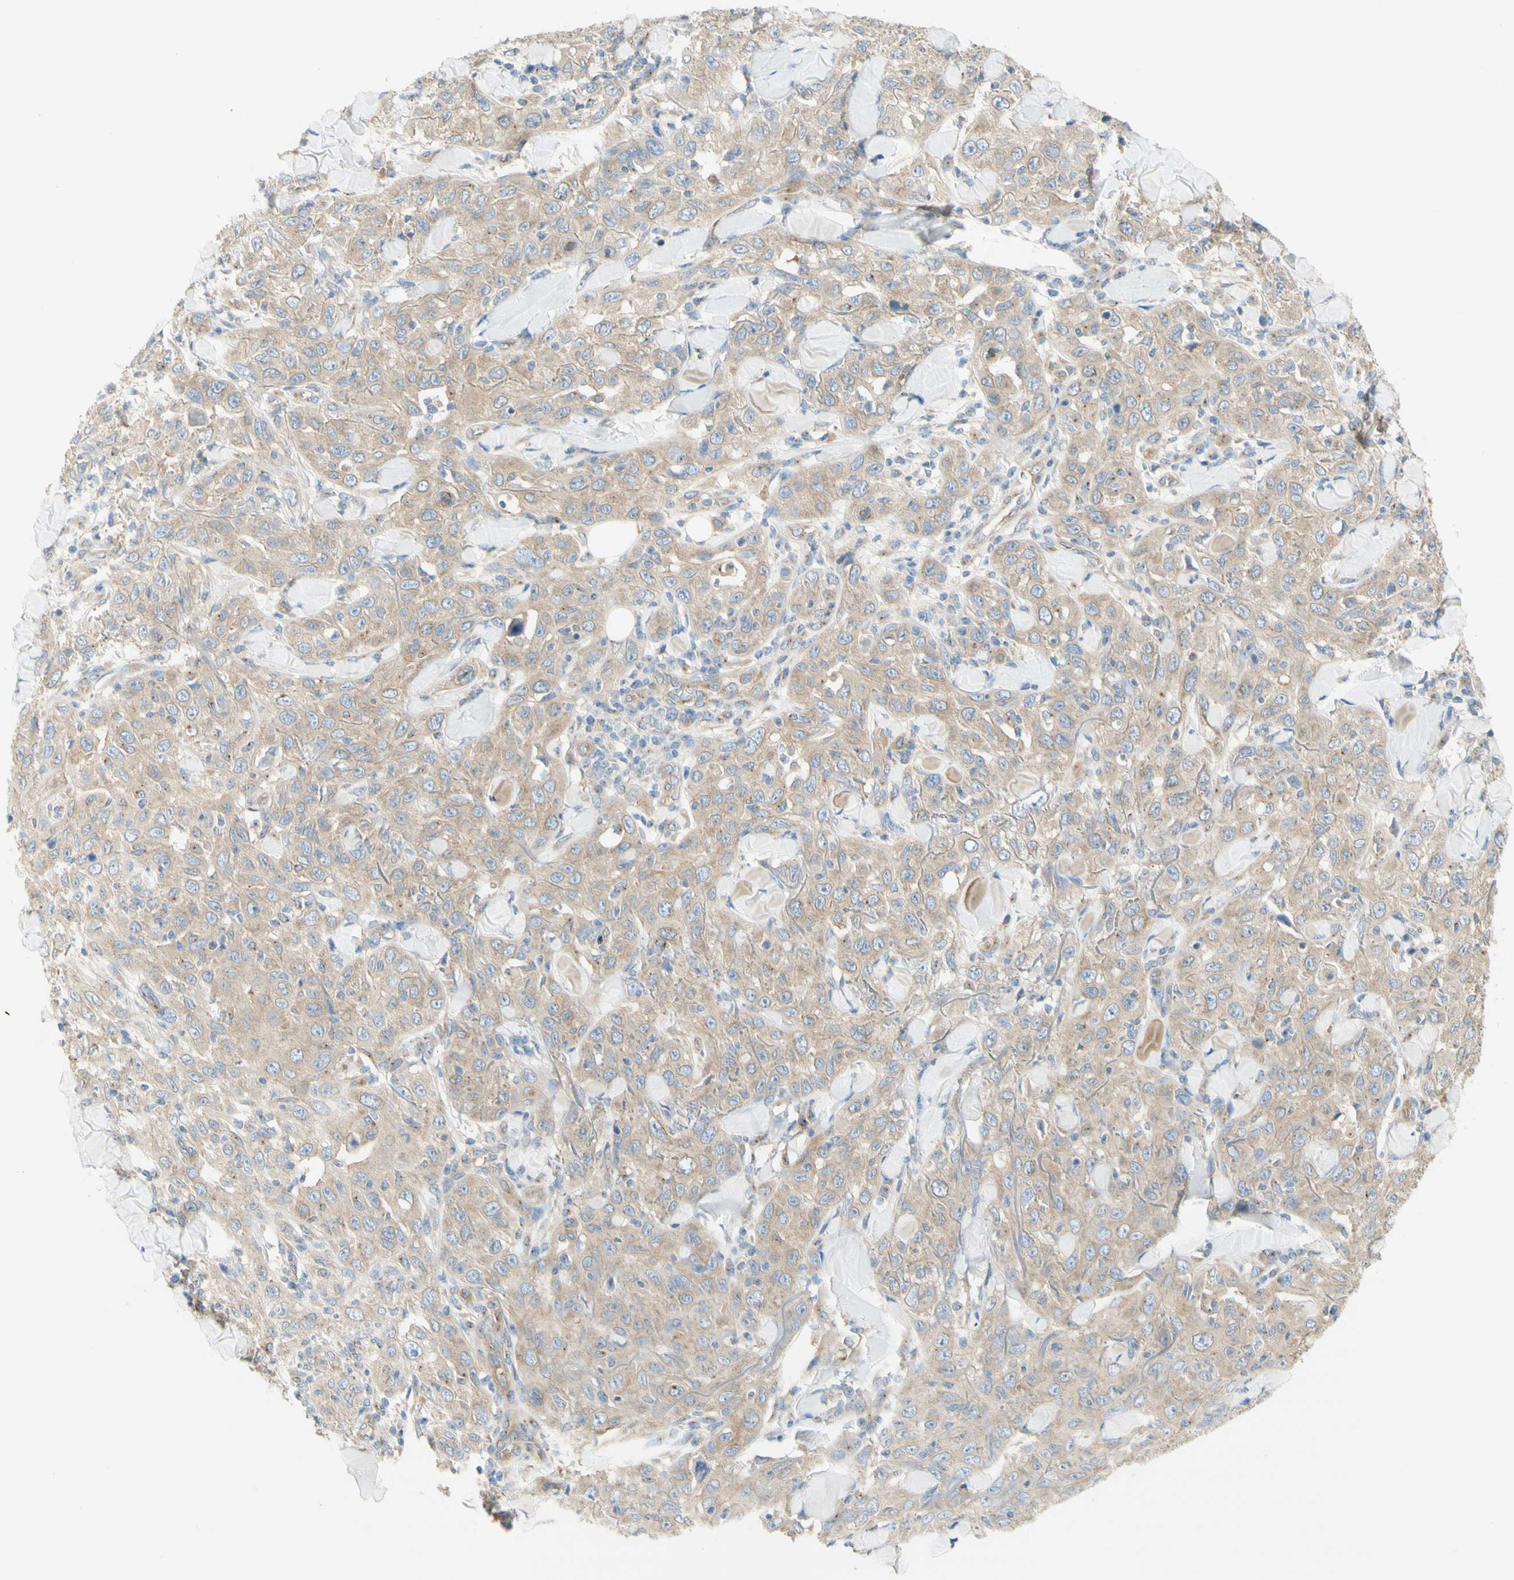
{"staining": {"intensity": "weak", "quantity": ">75%", "location": "cytoplasmic/membranous"}, "tissue": "skin cancer", "cell_type": "Tumor cells", "image_type": "cancer", "snomed": [{"axis": "morphology", "description": "Squamous cell carcinoma, NOS"}, {"axis": "topography", "description": "Skin"}], "caption": "Tumor cells reveal weak cytoplasmic/membranous staining in about >75% of cells in skin squamous cell carcinoma.", "gene": "DYNC1H1", "patient": {"sex": "female", "age": 88}}